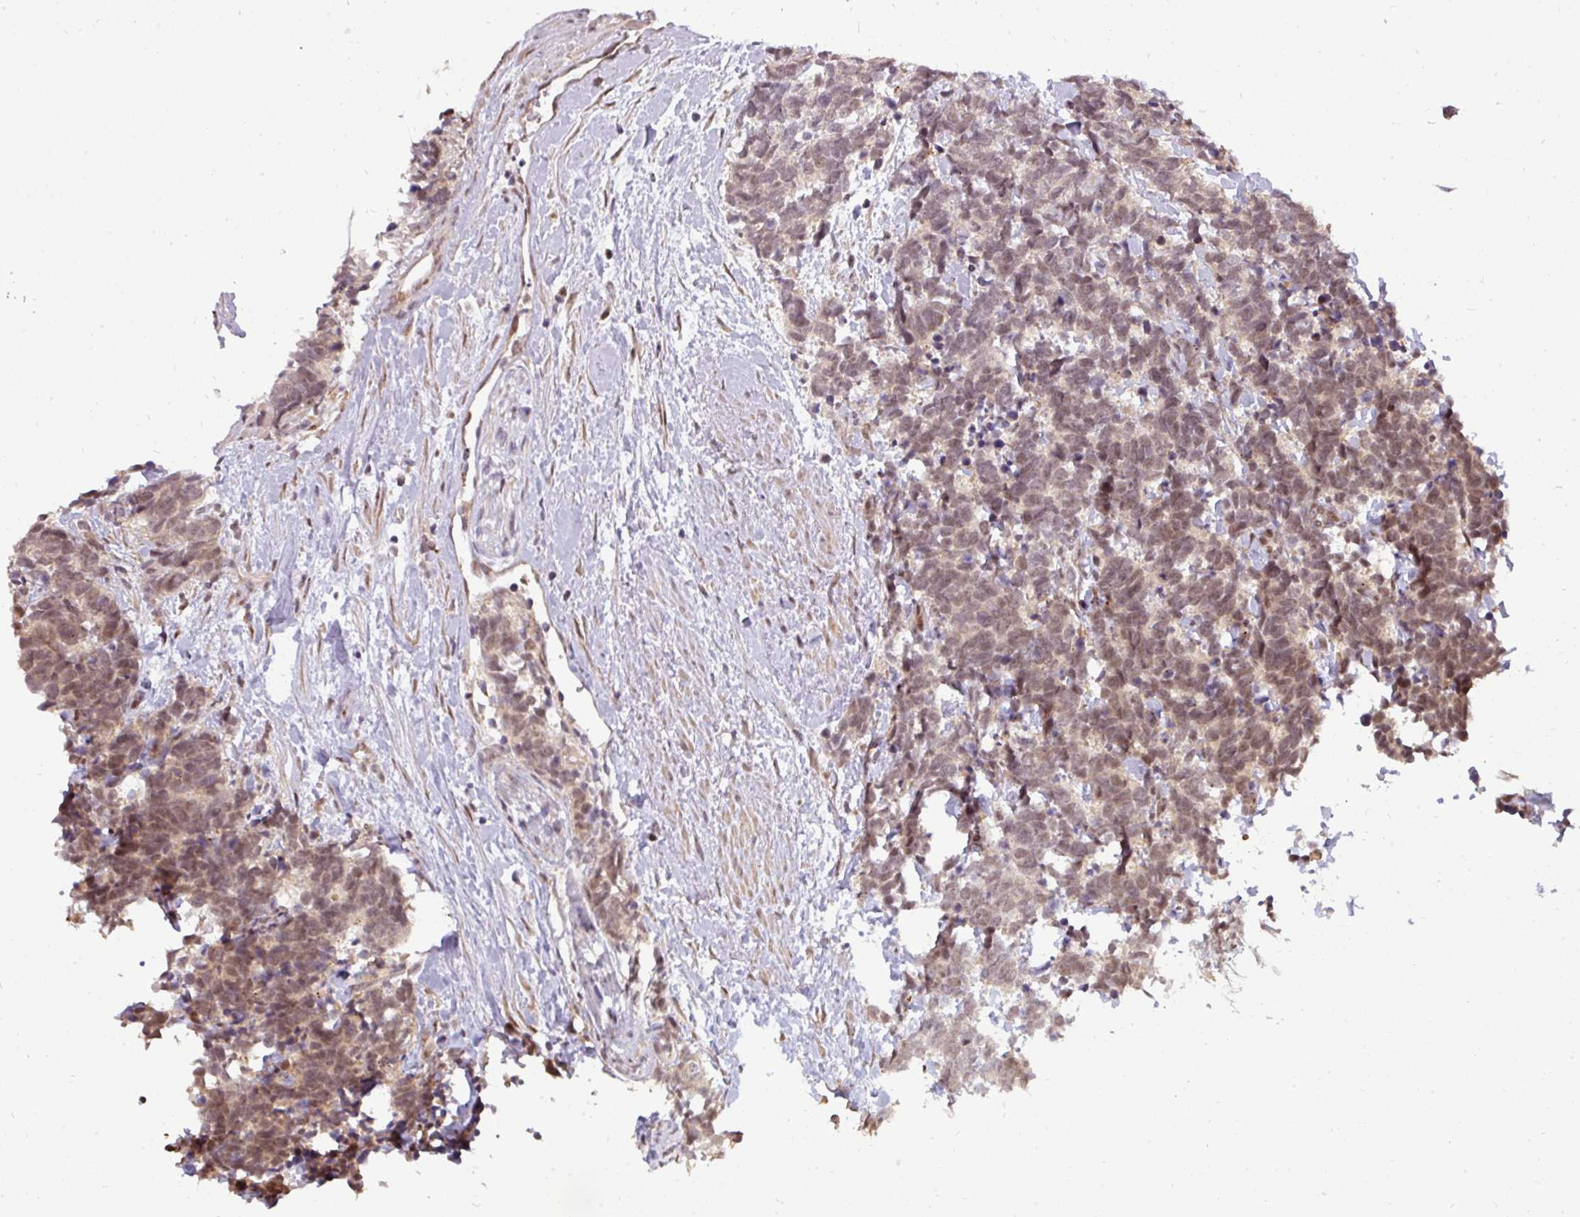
{"staining": {"intensity": "moderate", "quantity": ">75%", "location": "nuclear"}, "tissue": "carcinoid", "cell_type": "Tumor cells", "image_type": "cancer", "snomed": [{"axis": "morphology", "description": "Carcinoma, NOS"}, {"axis": "morphology", "description": "Carcinoid, malignant, NOS"}, {"axis": "topography", "description": "Prostate"}], "caption": "Carcinoid stained with a brown dye demonstrates moderate nuclear positive staining in approximately >75% of tumor cells.", "gene": "PATZ1", "patient": {"sex": "male", "age": 57}}